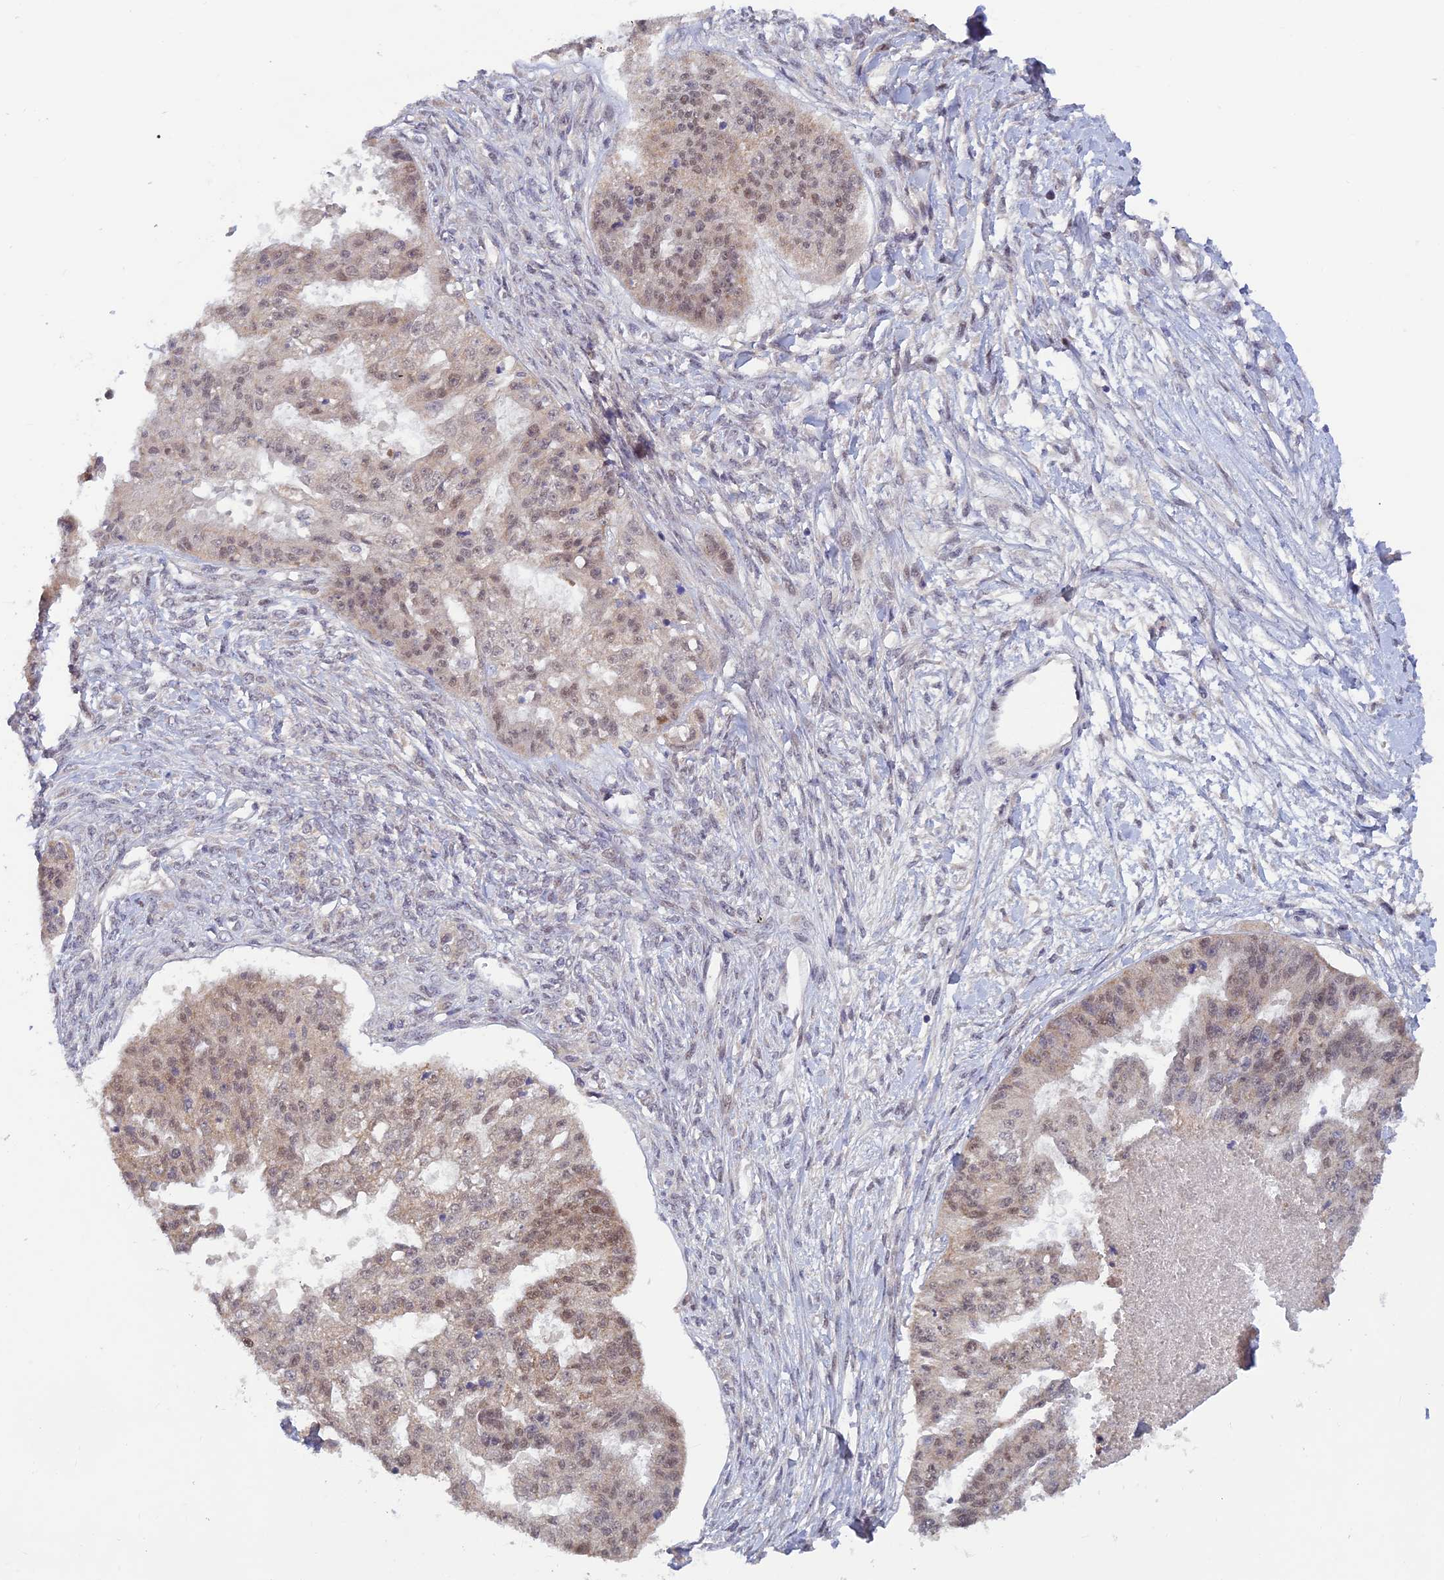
{"staining": {"intensity": "moderate", "quantity": ">75%", "location": "nuclear"}, "tissue": "ovarian cancer", "cell_type": "Tumor cells", "image_type": "cancer", "snomed": [{"axis": "morphology", "description": "Cystadenocarcinoma, serous, NOS"}, {"axis": "topography", "description": "Ovary"}], "caption": "Ovarian cancer stained for a protein (brown) reveals moderate nuclear positive staining in approximately >75% of tumor cells.", "gene": "FASTKD5", "patient": {"sex": "female", "age": 58}}